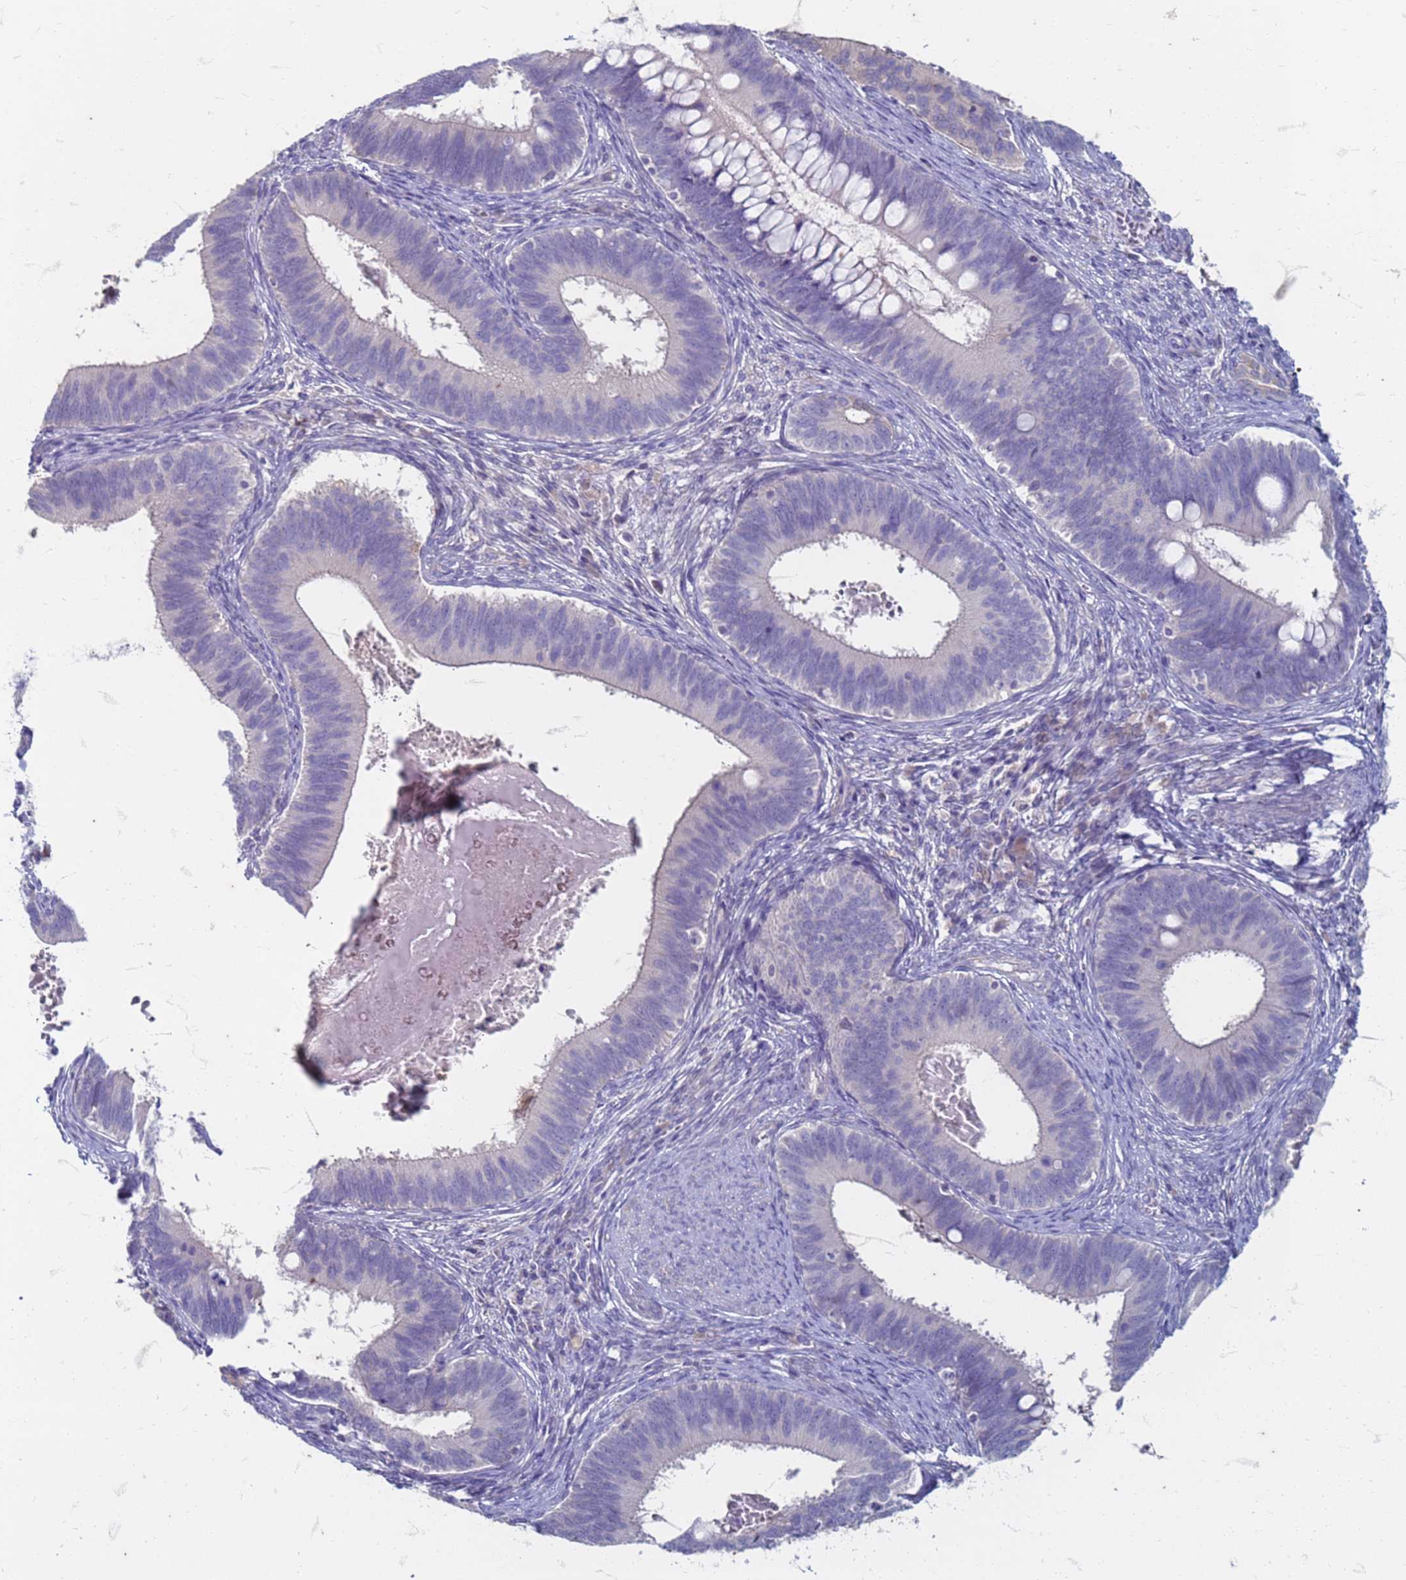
{"staining": {"intensity": "negative", "quantity": "none", "location": "none"}, "tissue": "cervical cancer", "cell_type": "Tumor cells", "image_type": "cancer", "snomed": [{"axis": "morphology", "description": "Adenocarcinoma, NOS"}, {"axis": "topography", "description": "Cervix"}], "caption": "The immunohistochemistry histopathology image has no significant expression in tumor cells of cervical adenocarcinoma tissue.", "gene": "SUCO", "patient": {"sex": "female", "age": 42}}